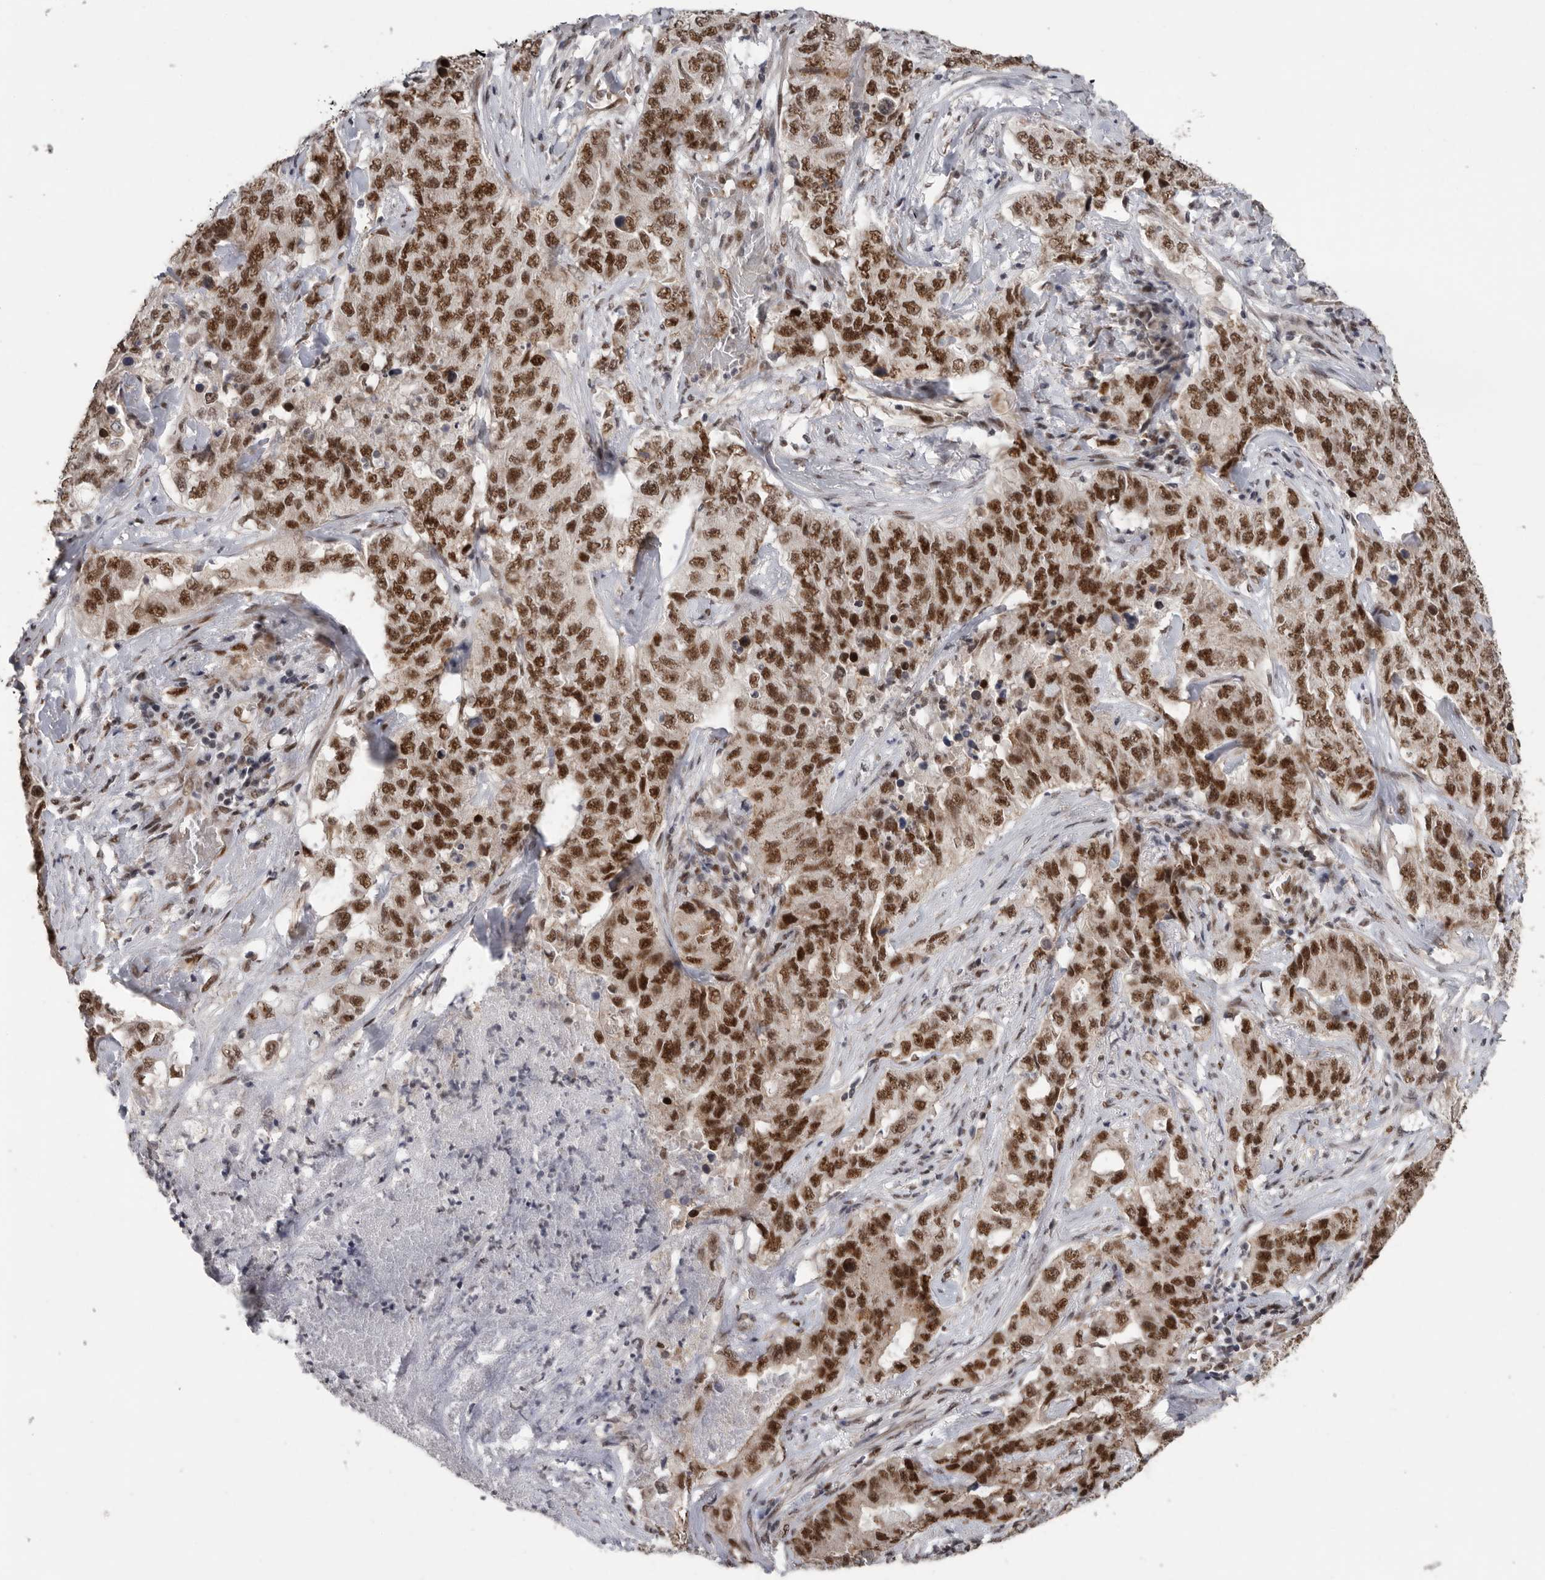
{"staining": {"intensity": "strong", "quantity": ">75%", "location": "nuclear"}, "tissue": "lung cancer", "cell_type": "Tumor cells", "image_type": "cancer", "snomed": [{"axis": "morphology", "description": "Adenocarcinoma, NOS"}, {"axis": "topography", "description": "Lung"}], "caption": "IHC photomicrograph of neoplastic tissue: lung cancer stained using immunohistochemistry demonstrates high levels of strong protein expression localized specifically in the nuclear of tumor cells, appearing as a nuclear brown color.", "gene": "PPP1R10", "patient": {"sex": "female", "age": 51}}